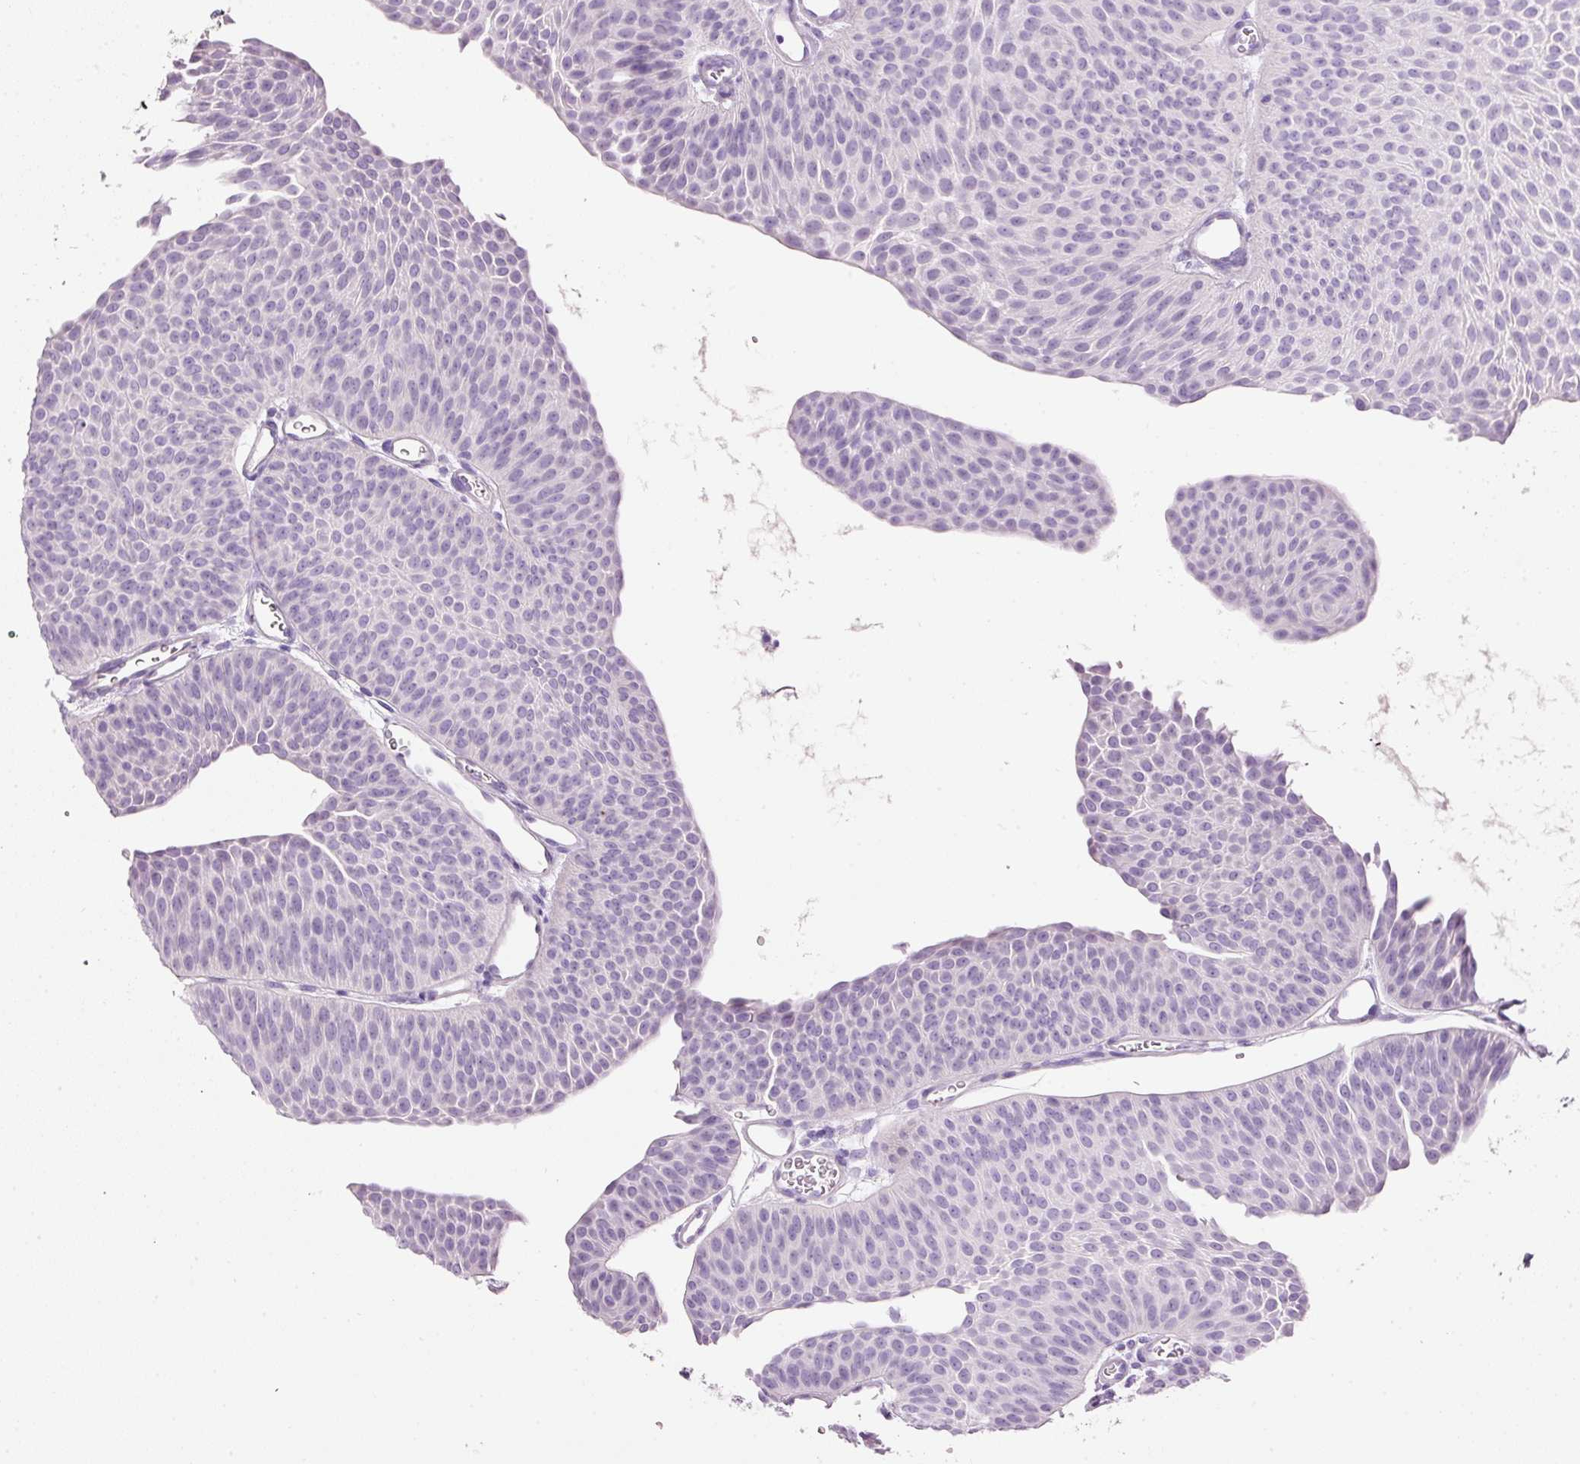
{"staining": {"intensity": "negative", "quantity": "none", "location": "none"}, "tissue": "urothelial cancer", "cell_type": "Tumor cells", "image_type": "cancer", "snomed": [{"axis": "morphology", "description": "Urothelial carcinoma, Low grade"}, {"axis": "topography", "description": "Urinary bladder"}], "caption": "This image is of urothelial cancer stained with immunohistochemistry (IHC) to label a protein in brown with the nuclei are counter-stained blue. There is no positivity in tumor cells.", "gene": "BSND", "patient": {"sex": "female", "age": 60}}